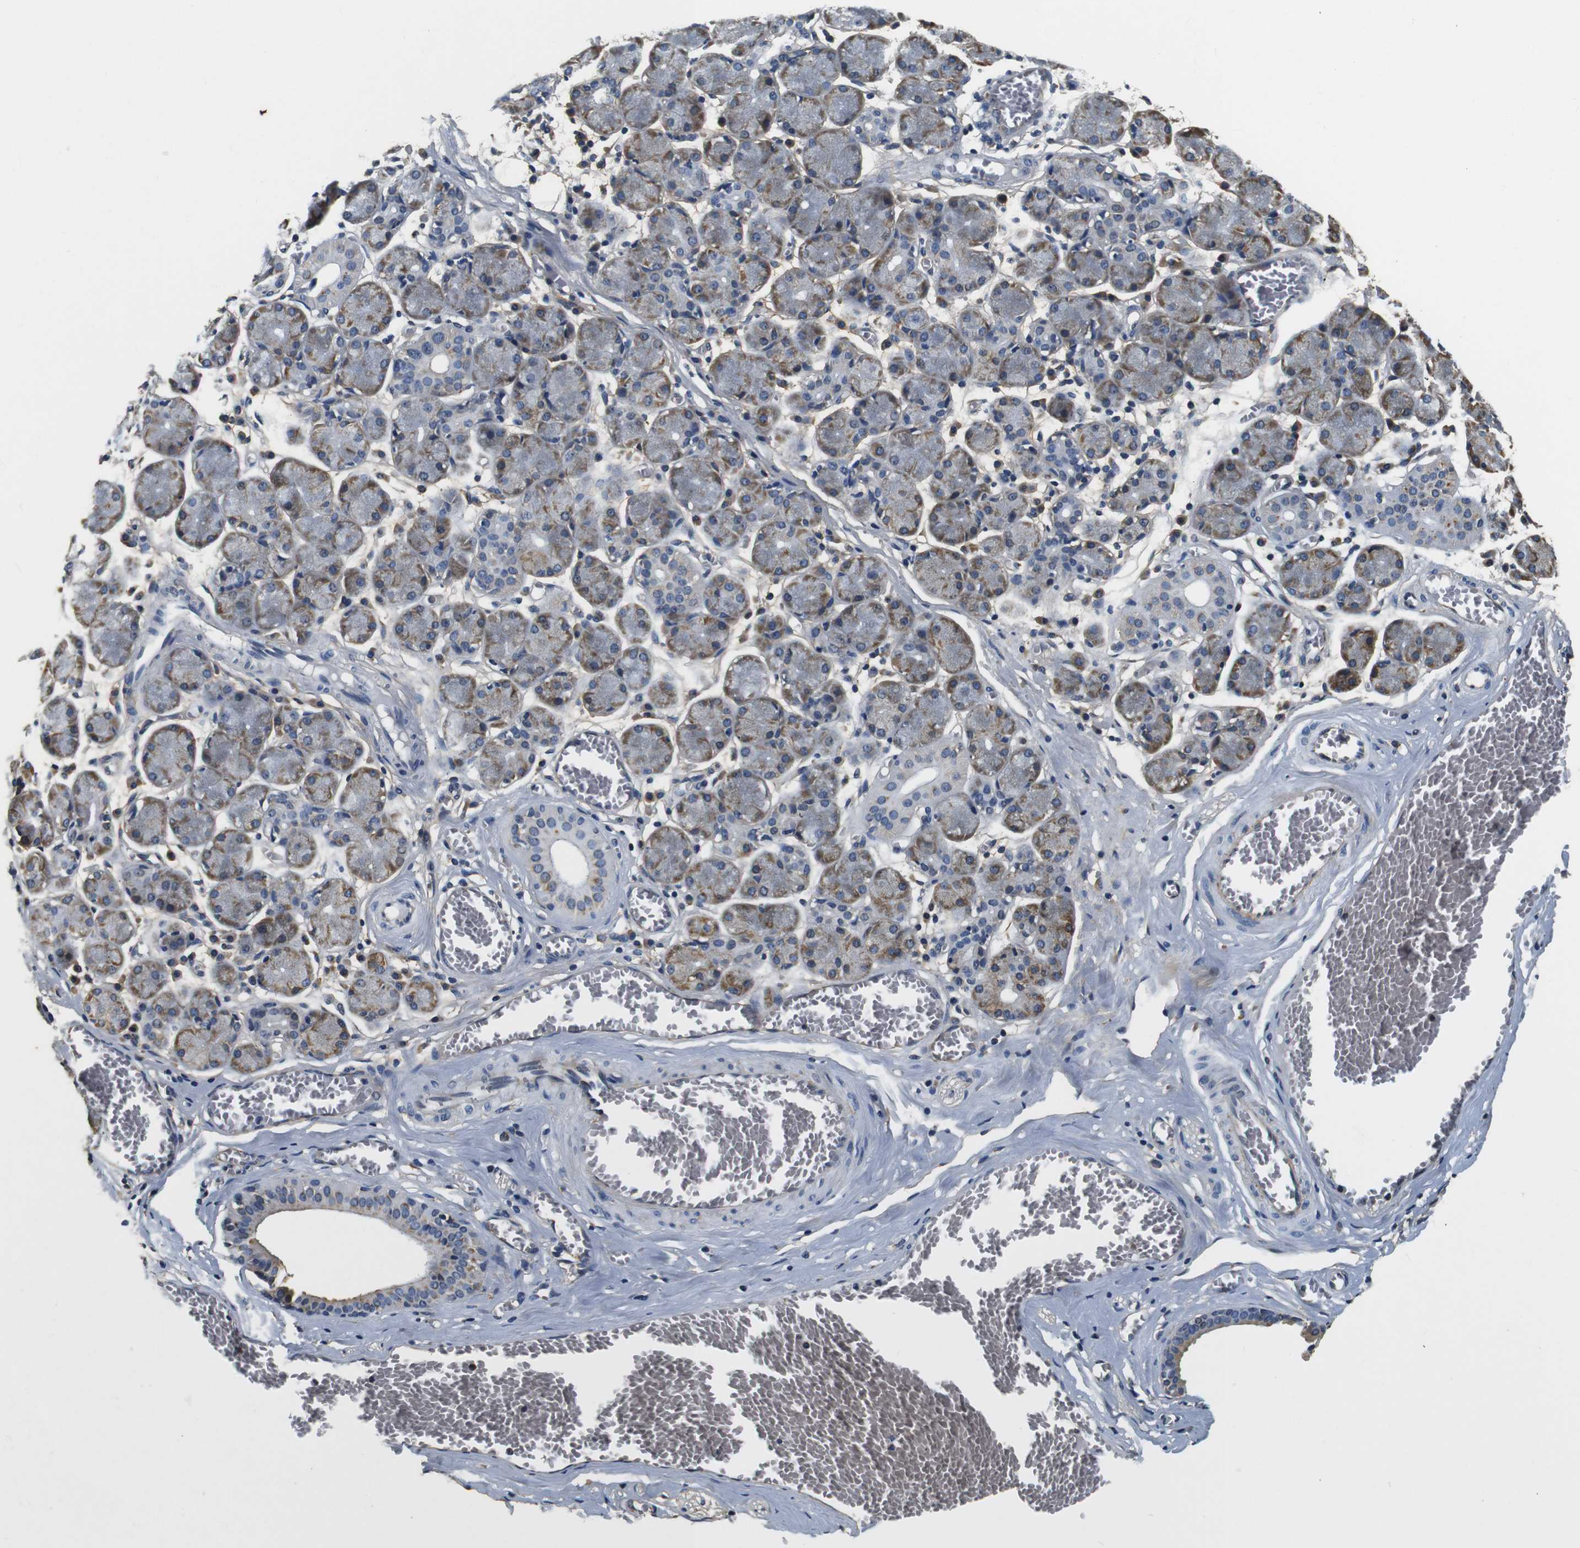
{"staining": {"intensity": "moderate", "quantity": "25%-75%", "location": "cytoplasmic/membranous"}, "tissue": "salivary gland", "cell_type": "Glandular cells", "image_type": "normal", "snomed": [{"axis": "morphology", "description": "Normal tissue, NOS"}, {"axis": "topography", "description": "Salivary gland"}], "caption": "Moderate cytoplasmic/membranous expression for a protein is present in approximately 25%-75% of glandular cells of unremarkable salivary gland using immunohistochemistry (IHC).", "gene": "COL1A1", "patient": {"sex": "female", "age": 24}}